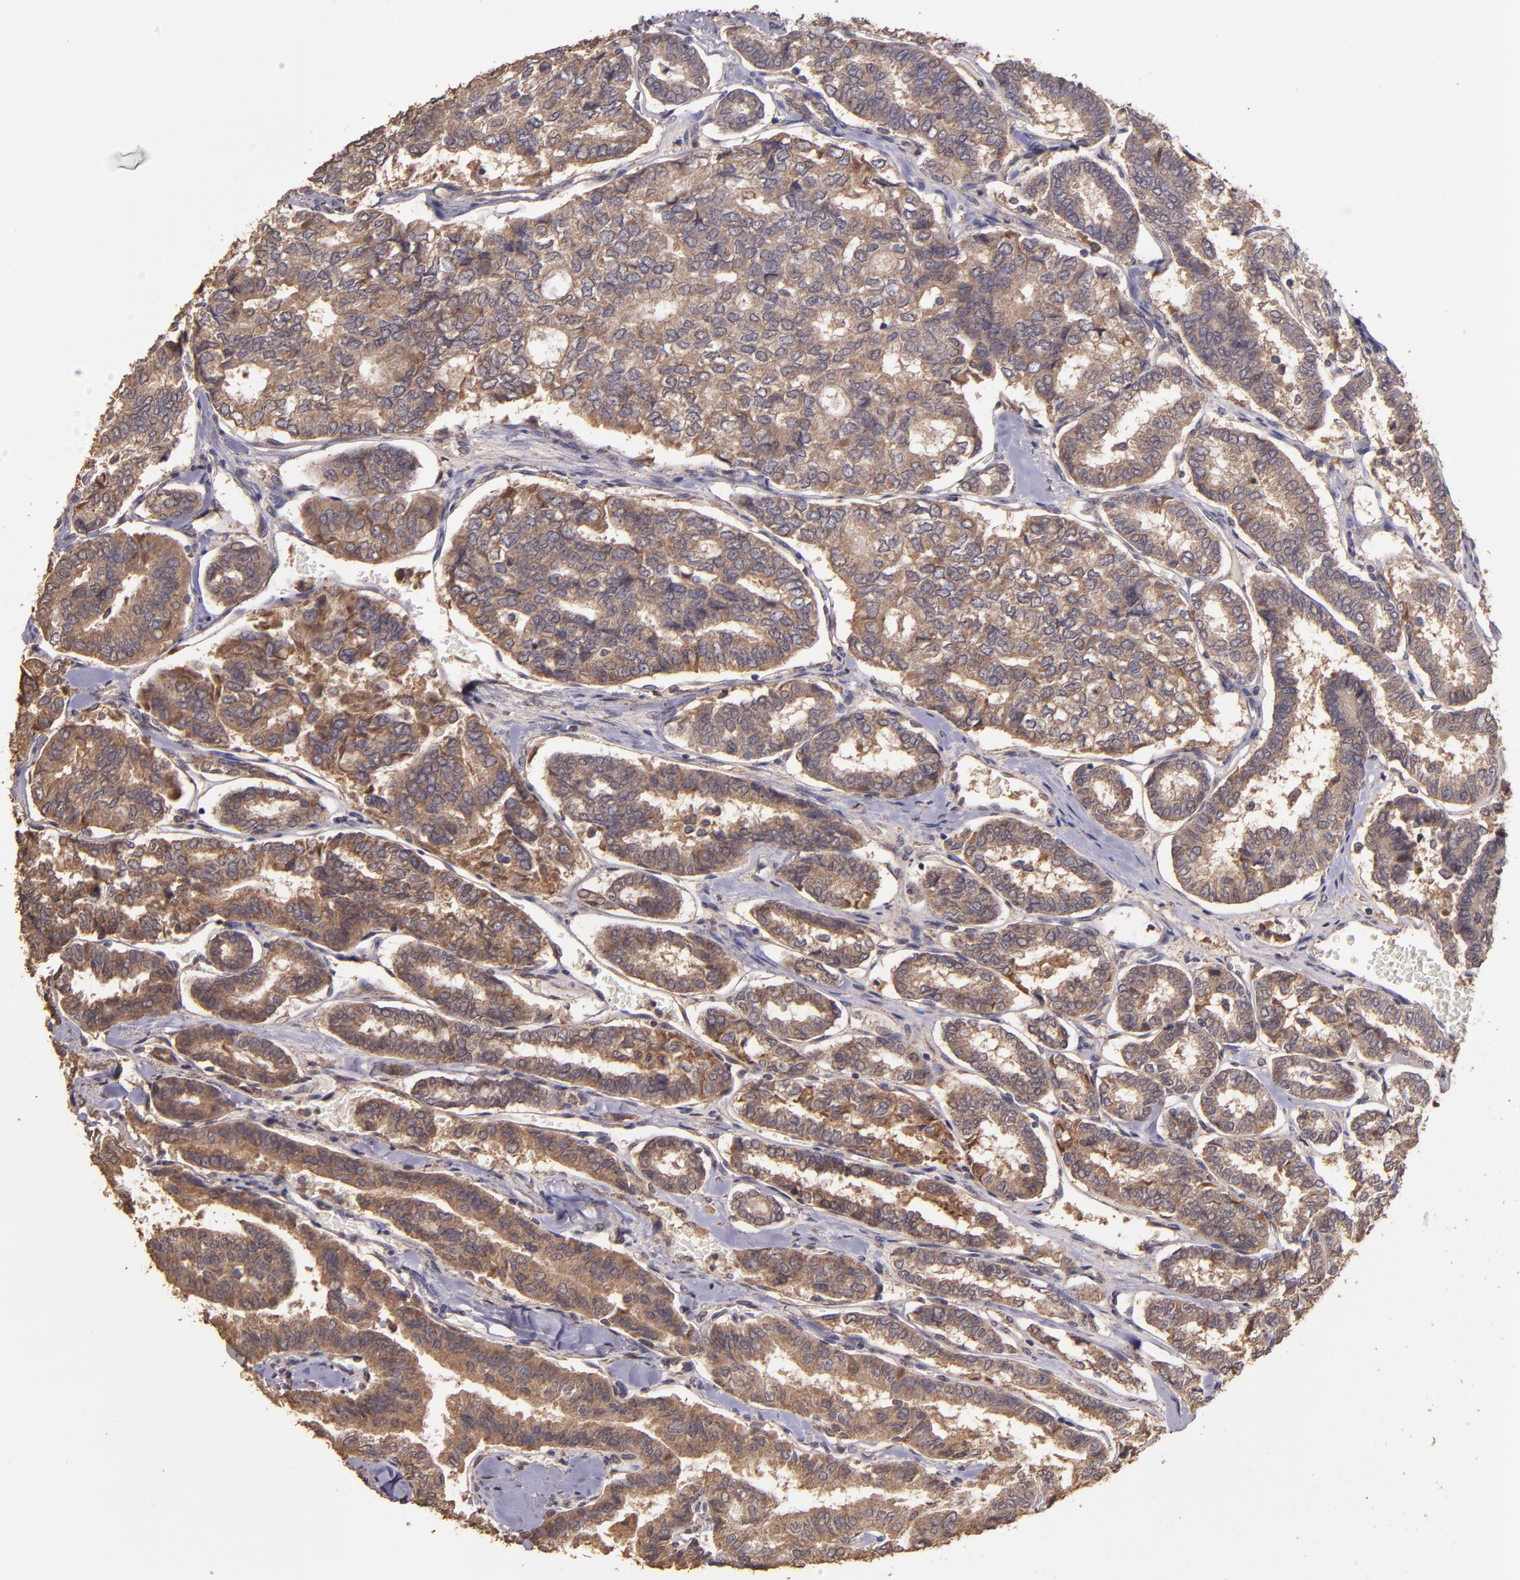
{"staining": {"intensity": "moderate", "quantity": ">75%", "location": "cytoplasmic/membranous"}, "tissue": "thyroid cancer", "cell_type": "Tumor cells", "image_type": "cancer", "snomed": [{"axis": "morphology", "description": "Papillary adenocarcinoma, NOS"}, {"axis": "topography", "description": "Thyroid gland"}], "caption": "Immunohistochemistry (DAB (3,3'-diaminobenzidine)) staining of thyroid papillary adenocarcinoma reveals moderate cytoplasmic/membranous protein expression in approximately >75% of tumor cells. (brown staining indicates protein expression, while blue staining denotes nuclei).", "gene": "HECTD1", "patient": {"sex": "female", "age": 35}}